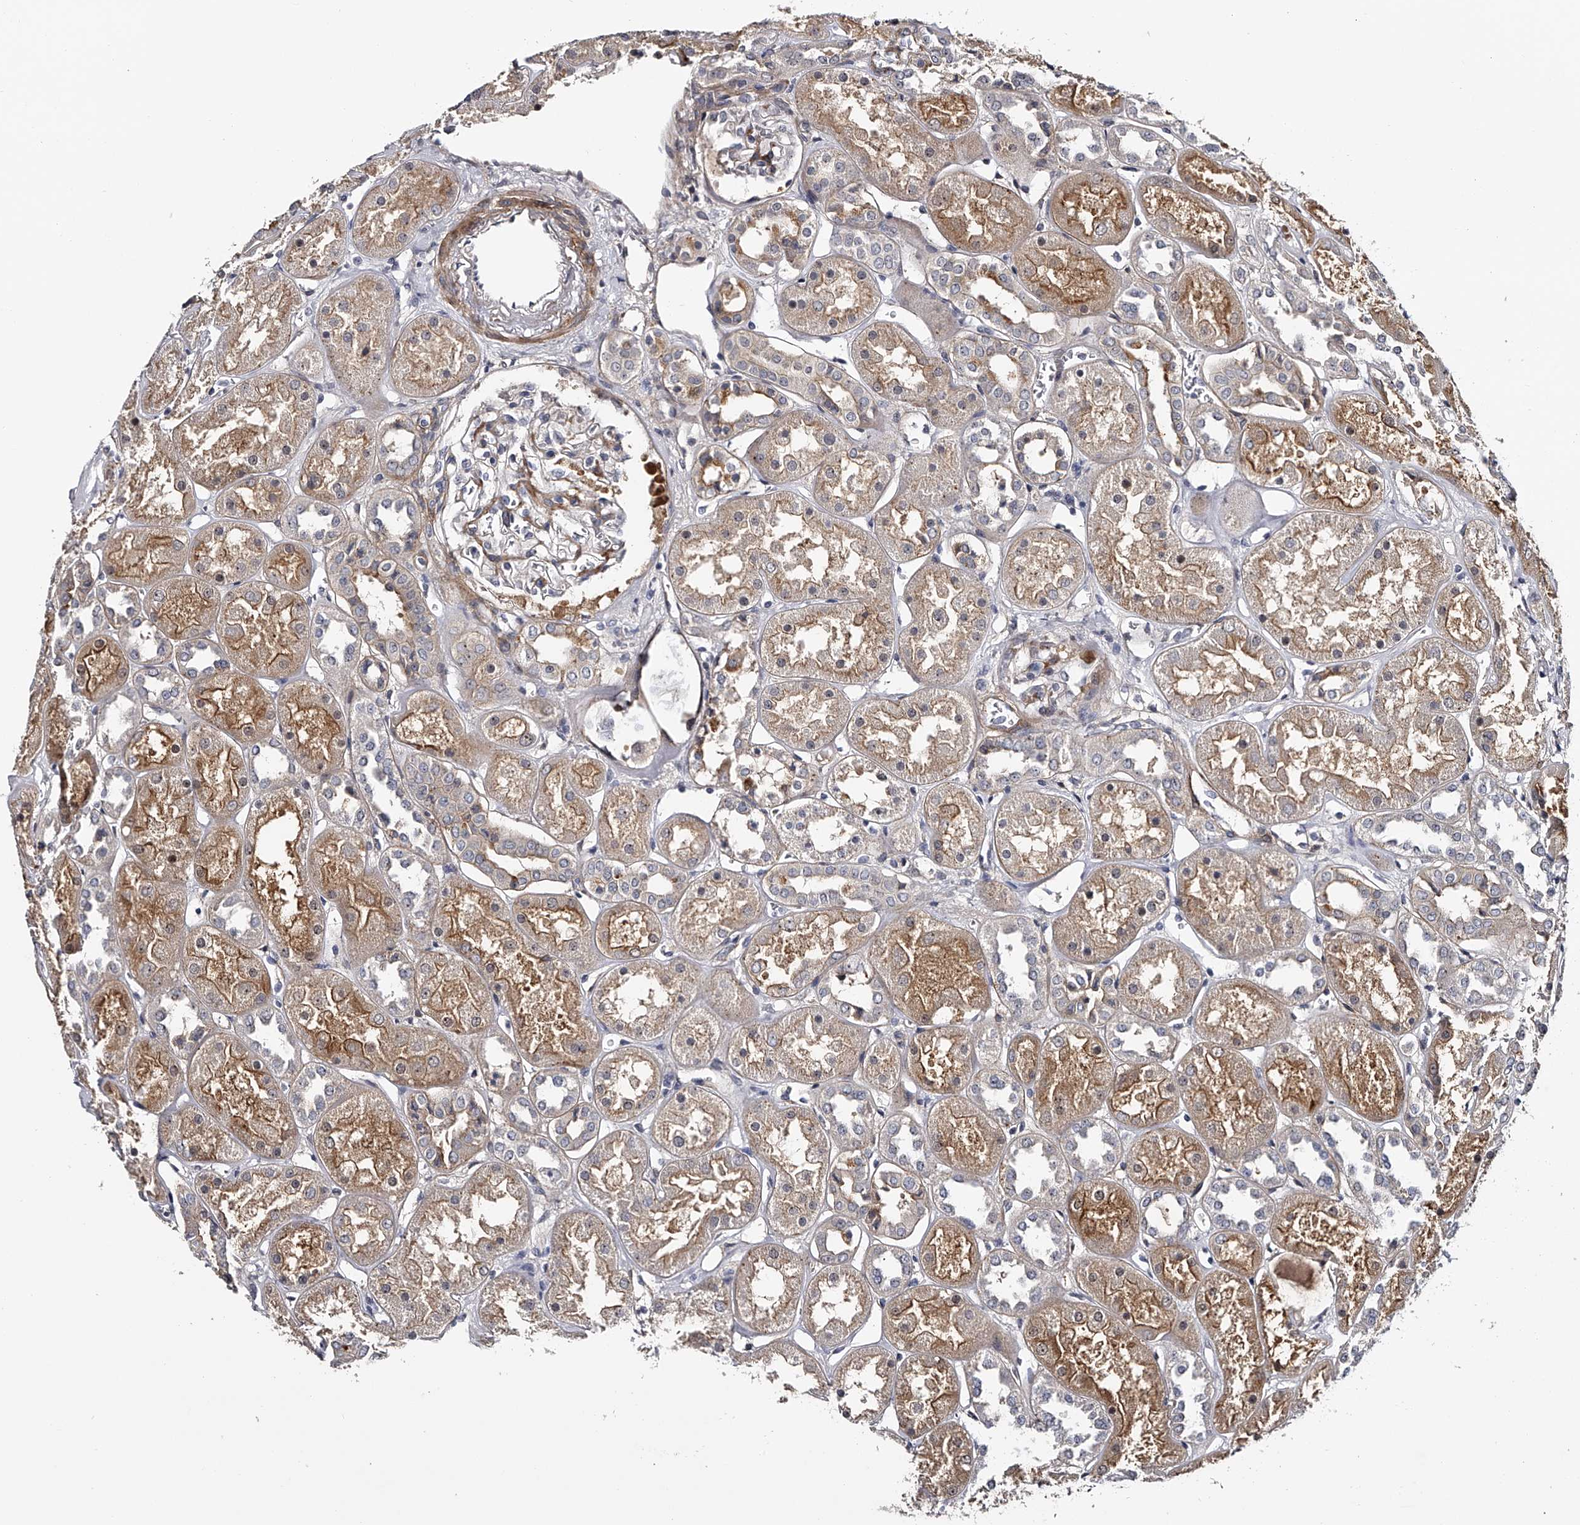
{"staining": {"intensity": "moderate", "quantity": "<25%", "location": "cytoplasmic/membranous"}, "tissue": "kidney", "cell_type": "Cells in glomeruli", "image_type": "normal", "snomed": [{"axis": "morphology", "description": "Normal tissue, NOS"}, {"axis": "topography", "description": "Kidney"}], "caption": "IHC of normal kidney displays low levels of moderate cytoplasmic/membranous expression in about <25% of cells in glomeruli.", "gene": "MDN1", "patient": {"sex": "male", "age": 70}}